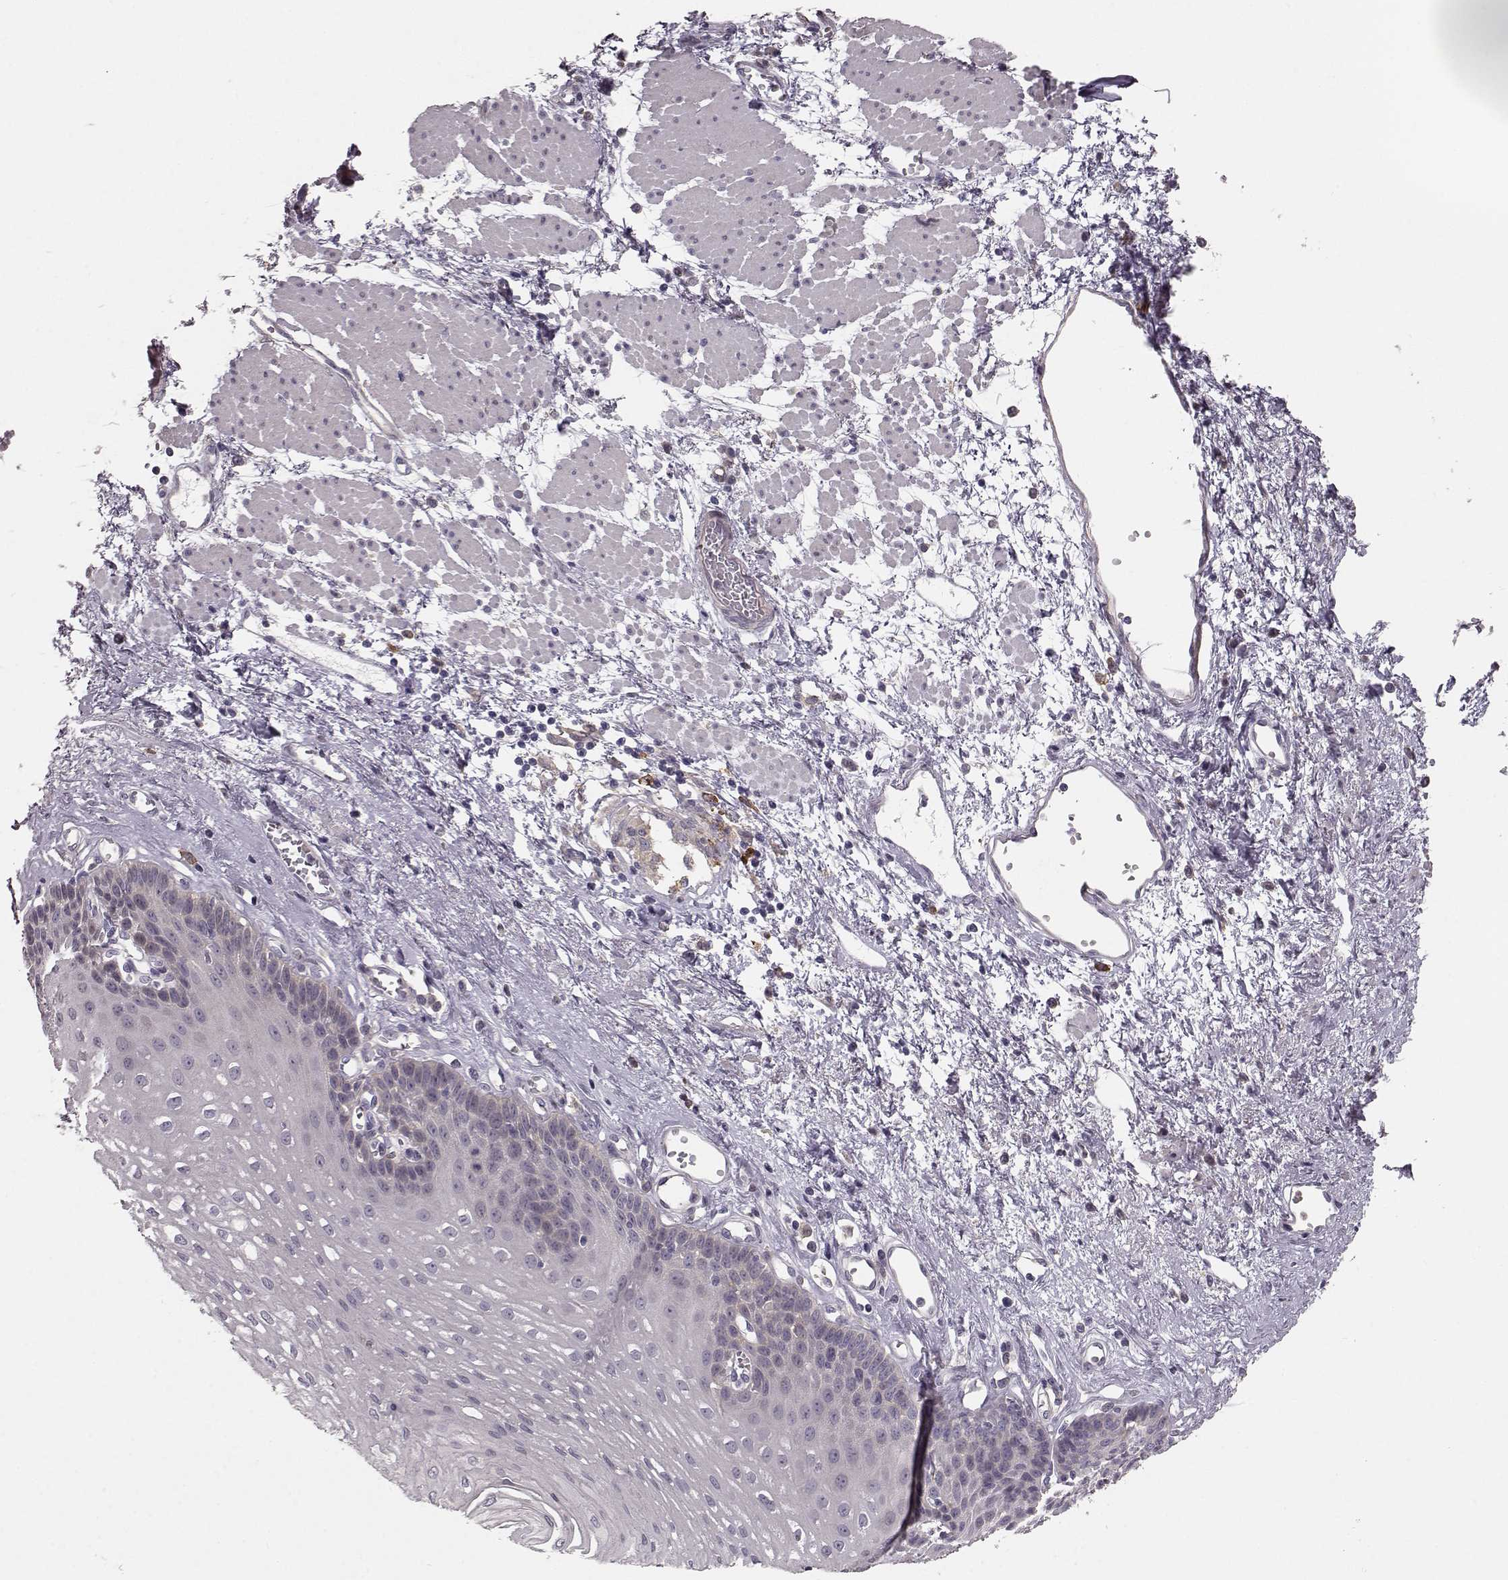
{"staining": {"intensity": "negative", "quantity": "none", "location": "none"}, "tissue": "esophagus", "cell_type": "Squamous epithelial cells", "image_type": "normal", "snomed": [{"axis": "morphology", "description": "Normal tissue, NOS"}, {"axis": "topography", "description": "Esophagus"}], "caption": "Esophagus was stained to show a protein in brown. There is no significant expression in squamous epithelial cells.", "gene": "GPR50", "patient": {"sex": "female", "age": 62}}